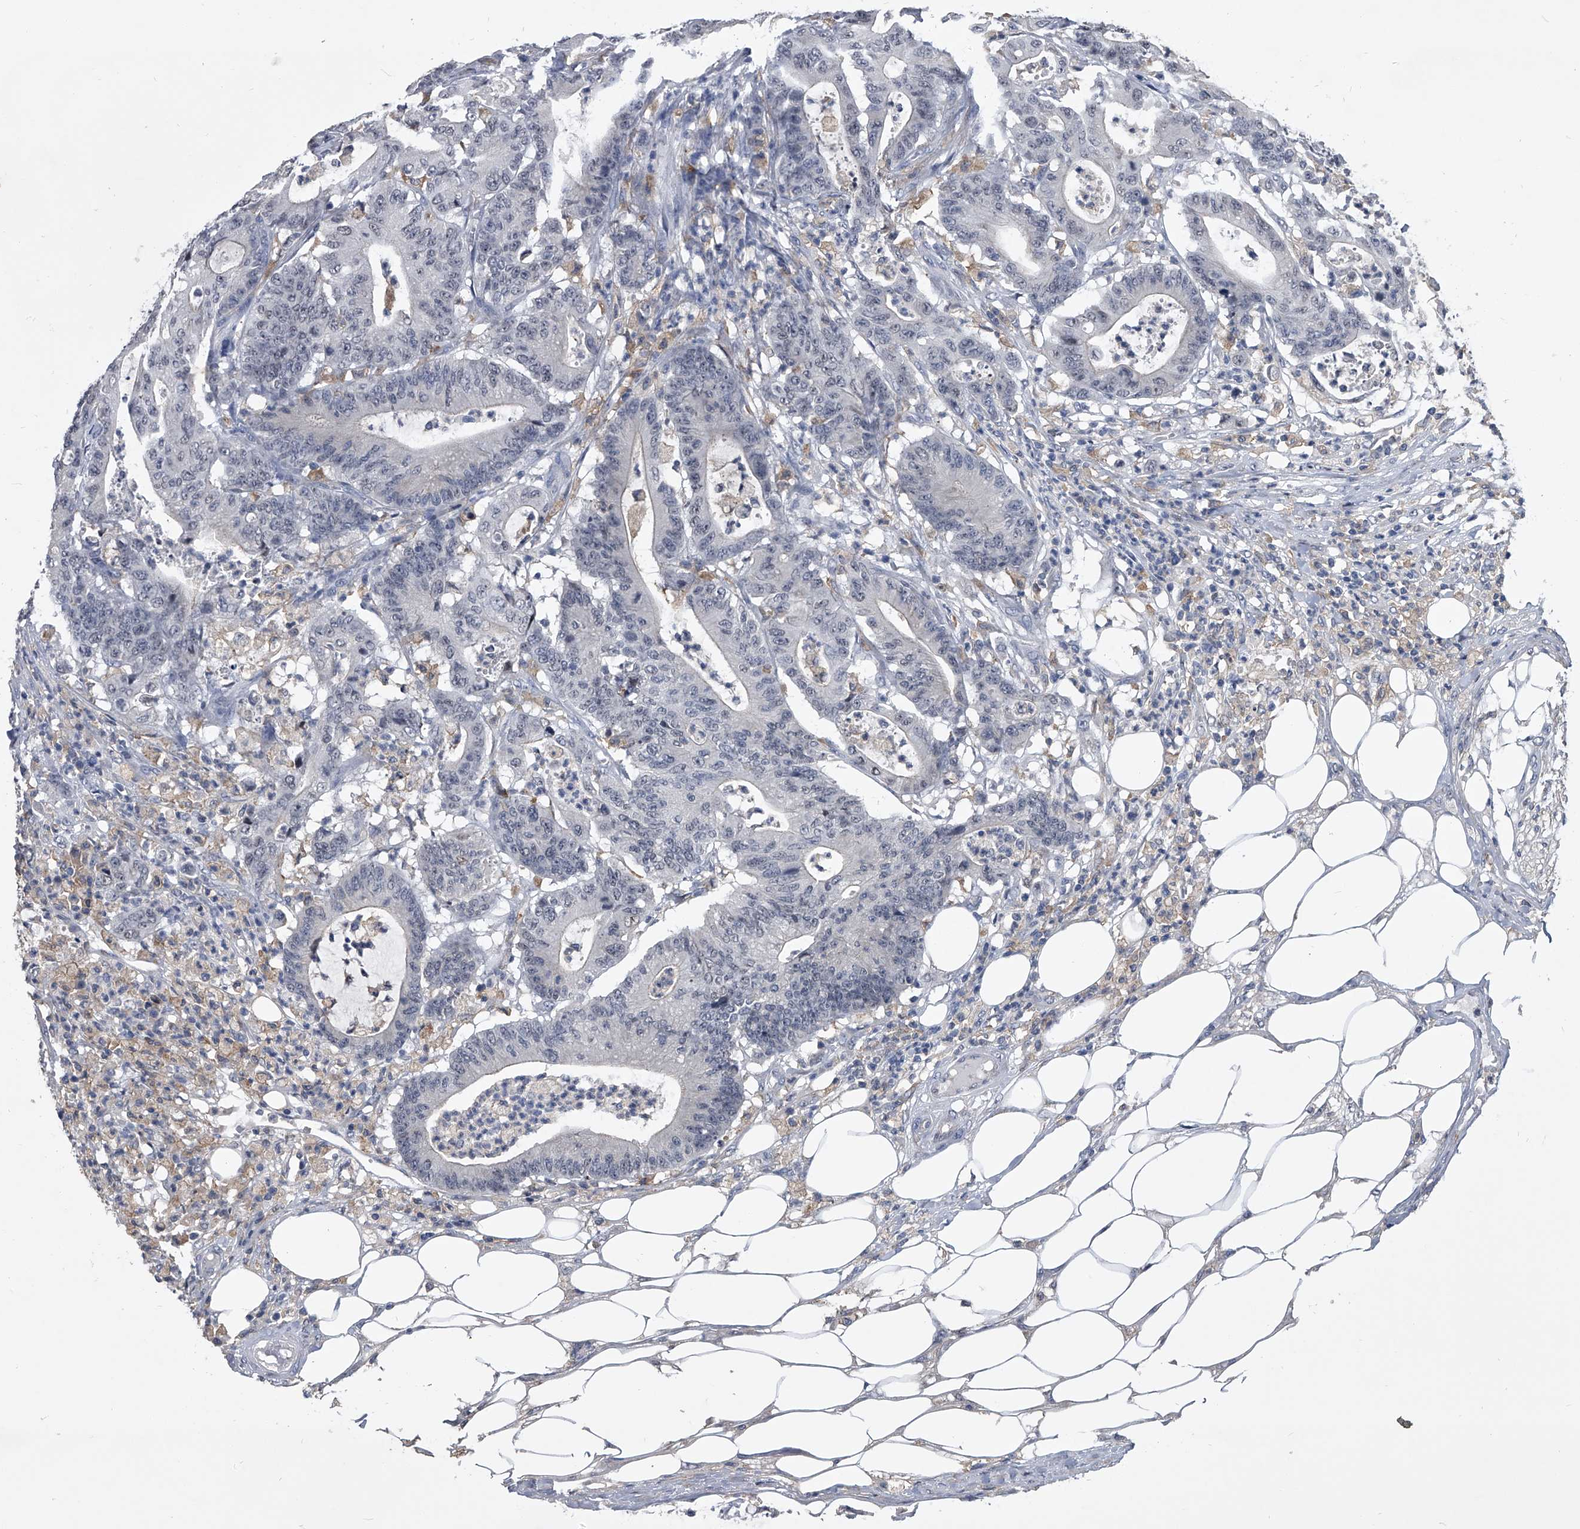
{"staining": {"intensity": "negative", "quantity": "none", "location": "none"}, "tissue": "colorectal cancer", "cell_type": "Tumor cells", "image_type": "cancer", "snomed": [{"axis": "morphology", "description": "Adenocarcinoma, NOS"}, {"axis": "topography", "description": "Colon"}], "caption": "There is no significant expression in tumor cells of colorectal cancer.", "gene": "MAP4K3", "patient": {"sex": "female", "age": 84}}